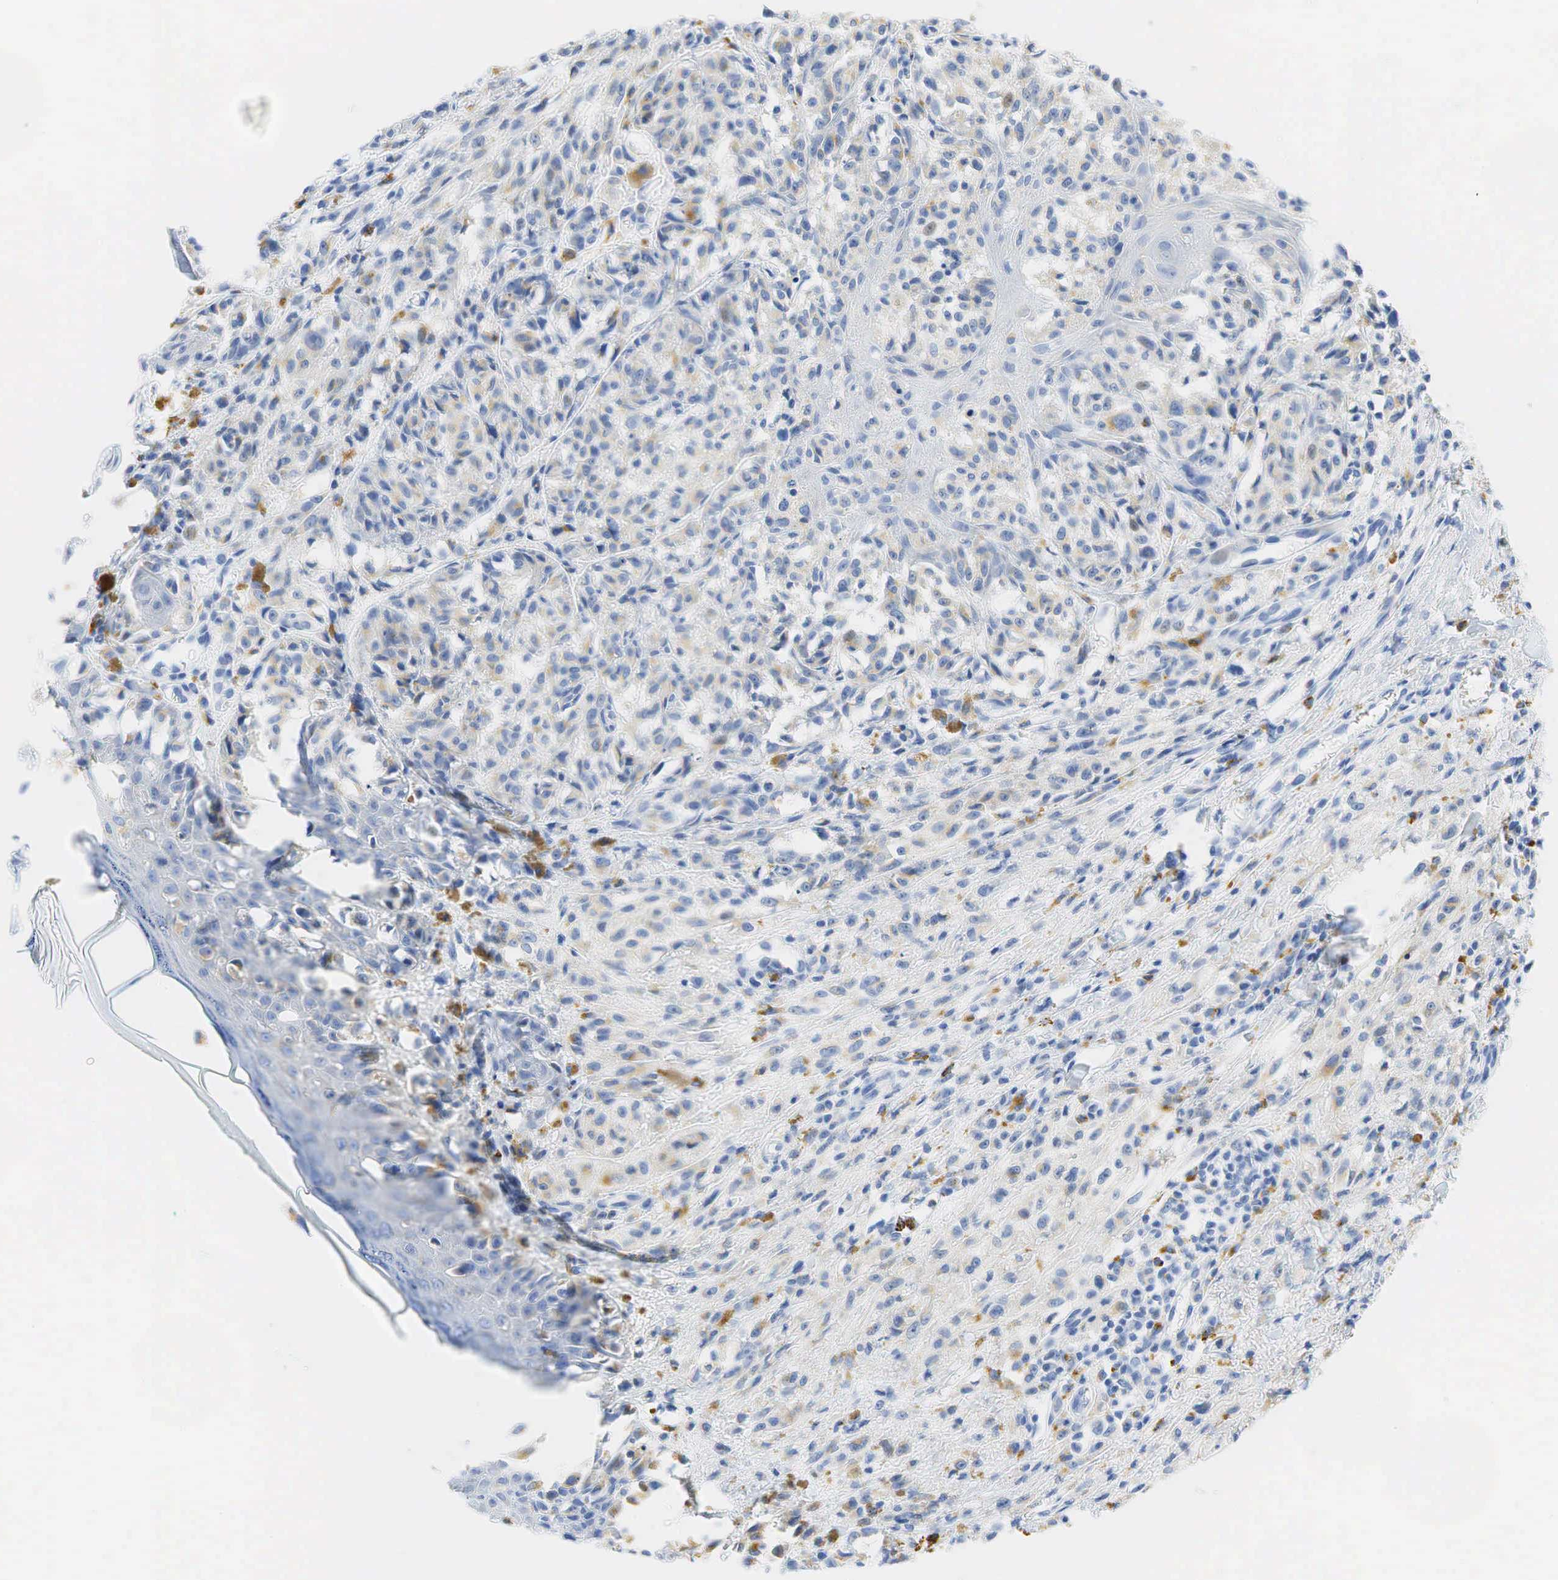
{"staining": {"intensity": "negative", "quantity": "none", "location": "none"}, "tissue": "melanoma", "cell_type": "Tumor cells", "image_type": "cancer", "snomed": [{"axis": "morphology", "description": "Malignant melanoma, NOS"}, {"axis": "topography", "description": "Skin"}], "caption": "Tumor cells are negative for protein expression in human melanoma.", "gene": "CD68", "patient": {"sex": "male", "age": 80}}